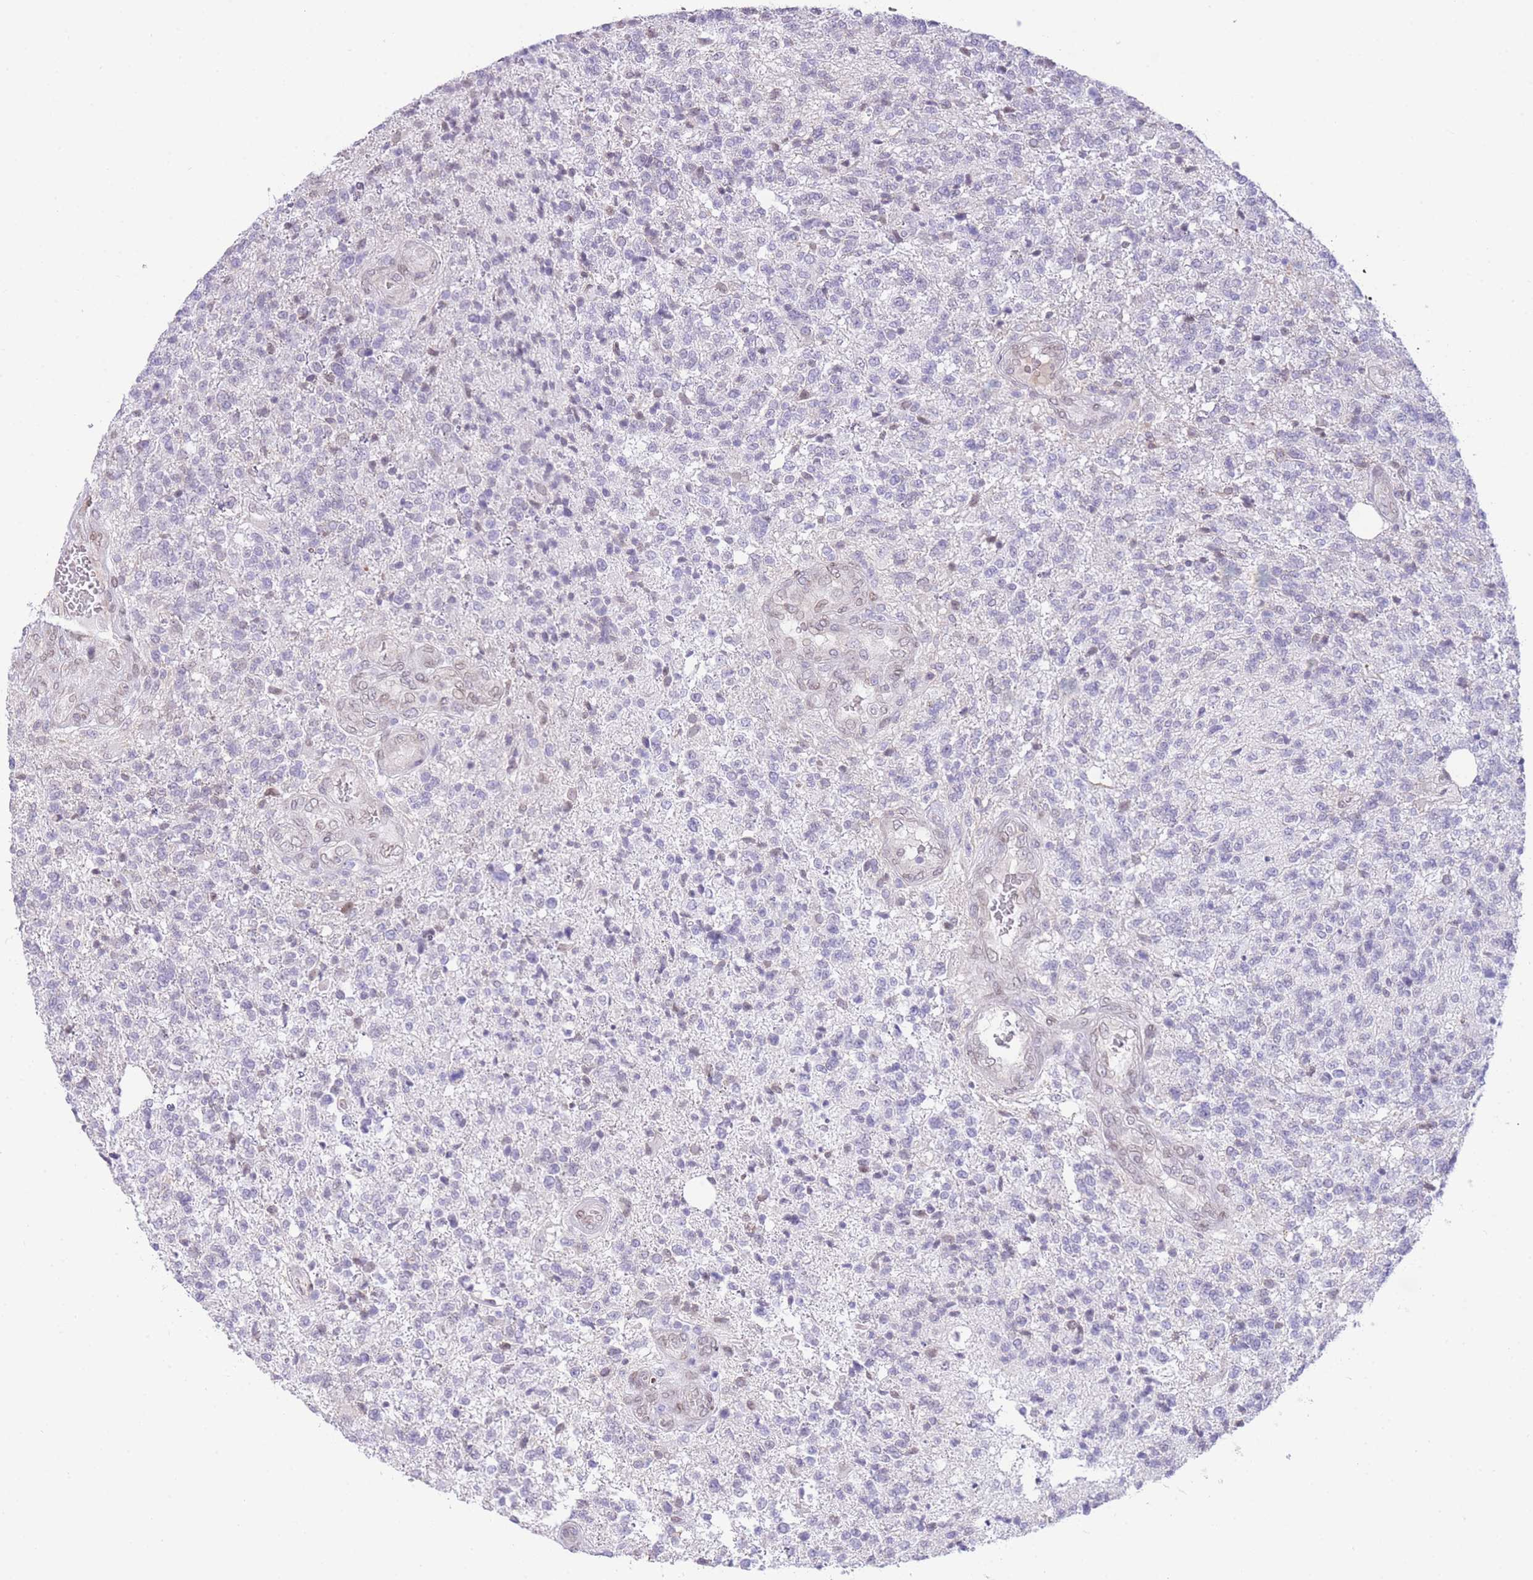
{"staining": {"intensity": "negative", "quantity": "none", "location": "none"}, "tissue": "glioma", "cell_type": "Tumor cells", "image_type": "cancer", "snomed": [{"axis": "morphology", "description": "Glioma, malignant, High grade"}, {"axis": "topography", "description": "Brain"}], "caption": "Immunohistochemistry (IHC) histopathology image of neoplastic tissue: human glioma stained with DAB reveals no significant protein staining in tumor cells.", "gene": "OR10AD1", "patient": {"sex": "male", "age": 56}}